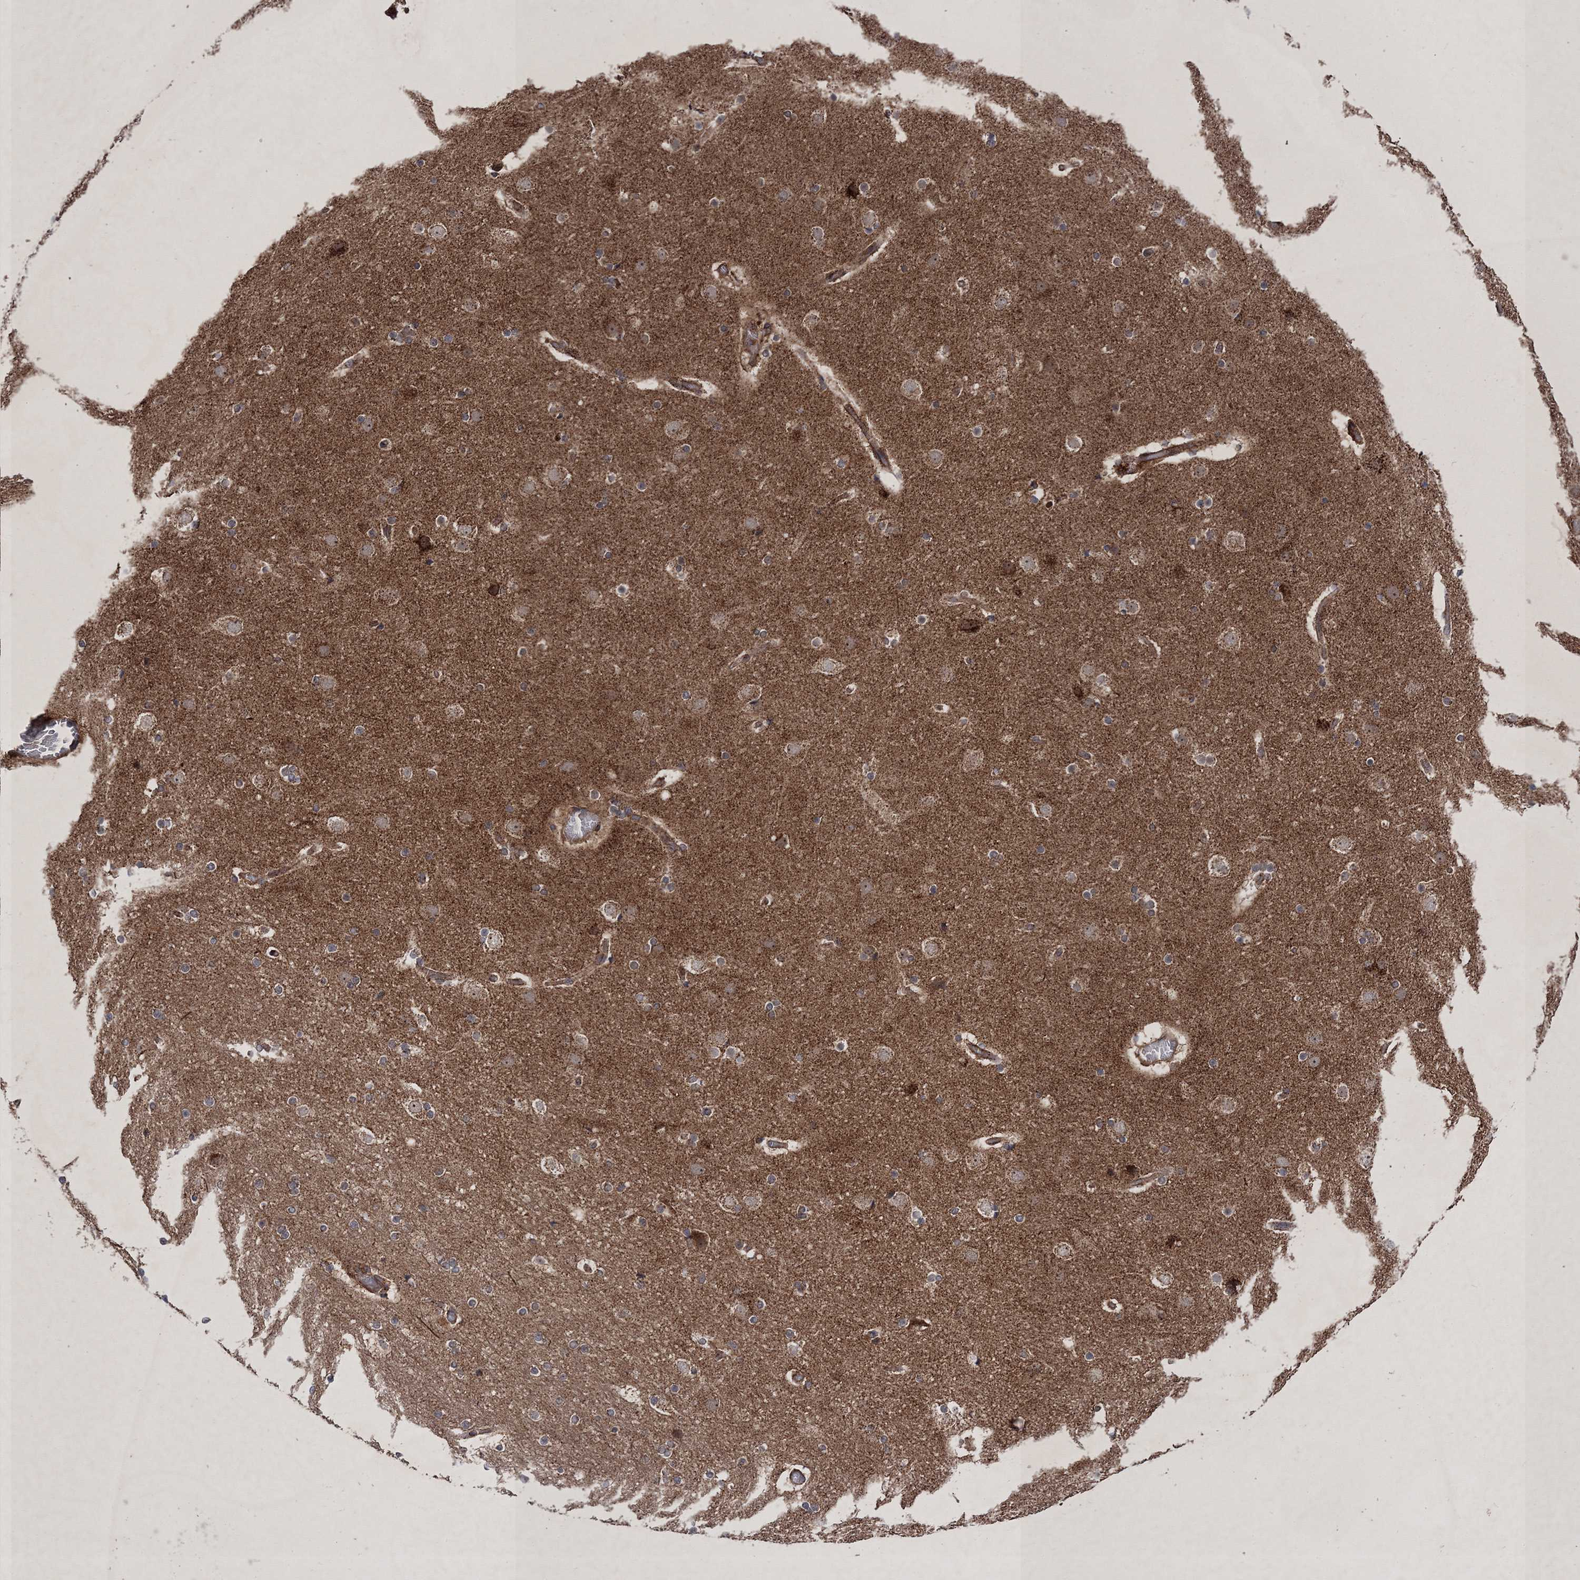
{"staining": {"intensity": "weak", "quantity": ">75%", "location": "cytoplasmic/membranous"}, "tissue": "cerebral cortex", "cell_type": "Endothelial cells", "image_type": "normal", "snomed": [{"axis": "morphology", "description": "Normal tissue, NOS"}, {"axis": "topography", "description": "Cerebral cortex"}], "caption": "The histopathology image exhibits immunohistochemical staining of normal cerebral cortex. There is weak cytoplasmic/membranous expression is seen in about >75% of endothelial cells.", "gene": "SCRN3", "patient": {"sex": "male", "age": 57}}